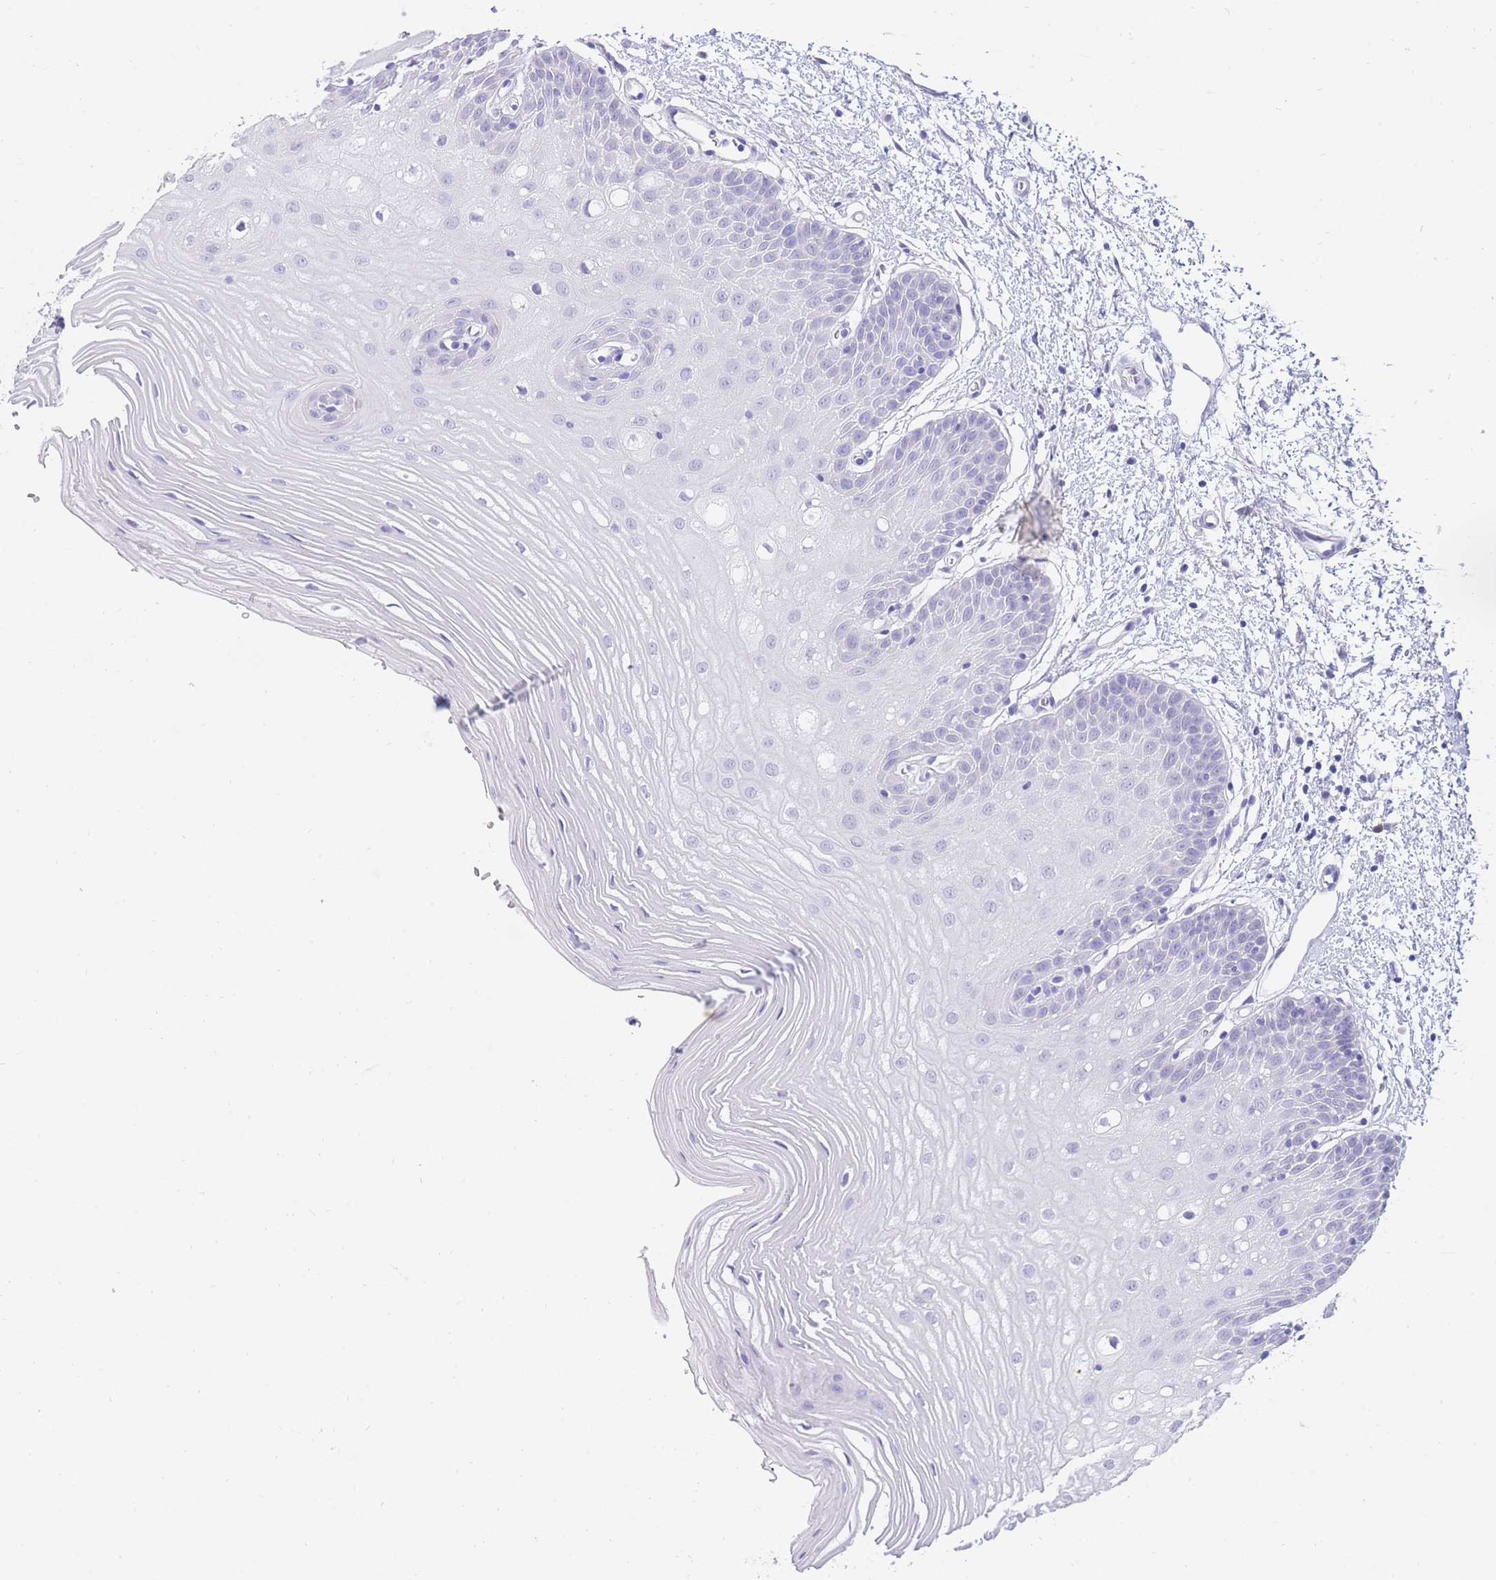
{"staining": {"intensity": "negative", "quantity": "none", "location": "none"}, "tissue": "oral mucosa", "cell_type": "Squamous epithelial cells", "image_type": "normal", "snomed": [{"axis": "morphology", "description": "Normal tissue, NOS"}, {"axis": "topography", "description": "Oral tissue"}, {"axis": "topography", "description": "Tounge, NOS"}], "caption": "This is a histopathology image of immunohistochemistry (IHC) staining of benign oral mucosa, which shows no staining in squamous epithelial cells. (Brightfield microscopy of DAB (3,3'-diaminobenzidine) immunohistochemistry (IHC) at high magnification).", "gene": "SSUH2", "patient": {"sex": "female", "age": 73}}